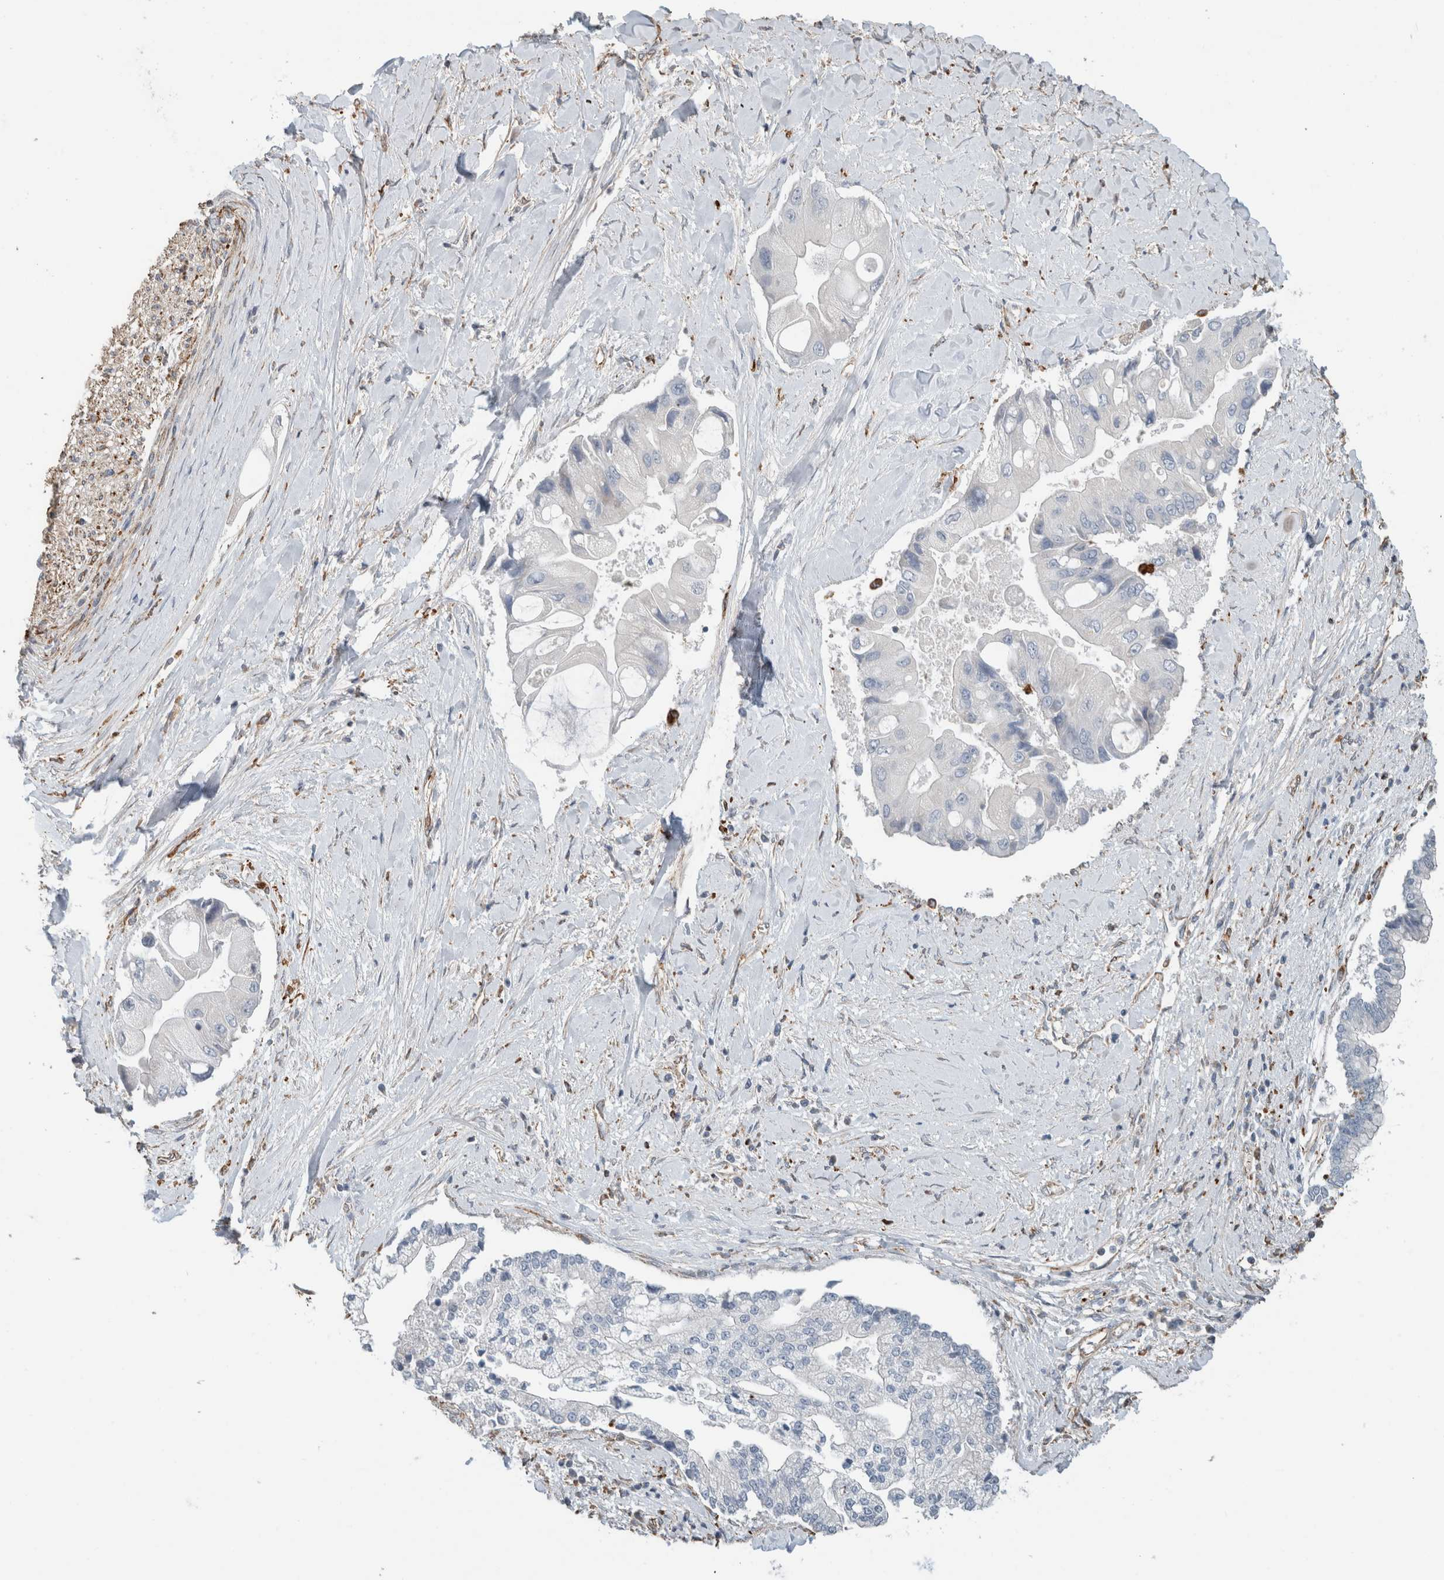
{"staining": {"intensity": "negative", "quantity": "none", "location": "none"}, "tissue": "liver cancer", "cell_type": "Tumor cells", "image_type": "cancer", "snomed": [{"axis": "morphology", "description": "Cholangiocarcinoma"}, {"axis": "topography", "description": "Liver"}], "caption": "This is a image of immunohistochemistry (IHC) staining of liver cancer, which shows no positivity in tumor cells. Brightfield microscopy of immunohistochemistry stained with DAB (3,3'-diaminobenzidine) (brown) and hematoxylin (blue), captured at high magnification.", "gene": "LY86", "patient": {"sex": "male", "age": 50}}